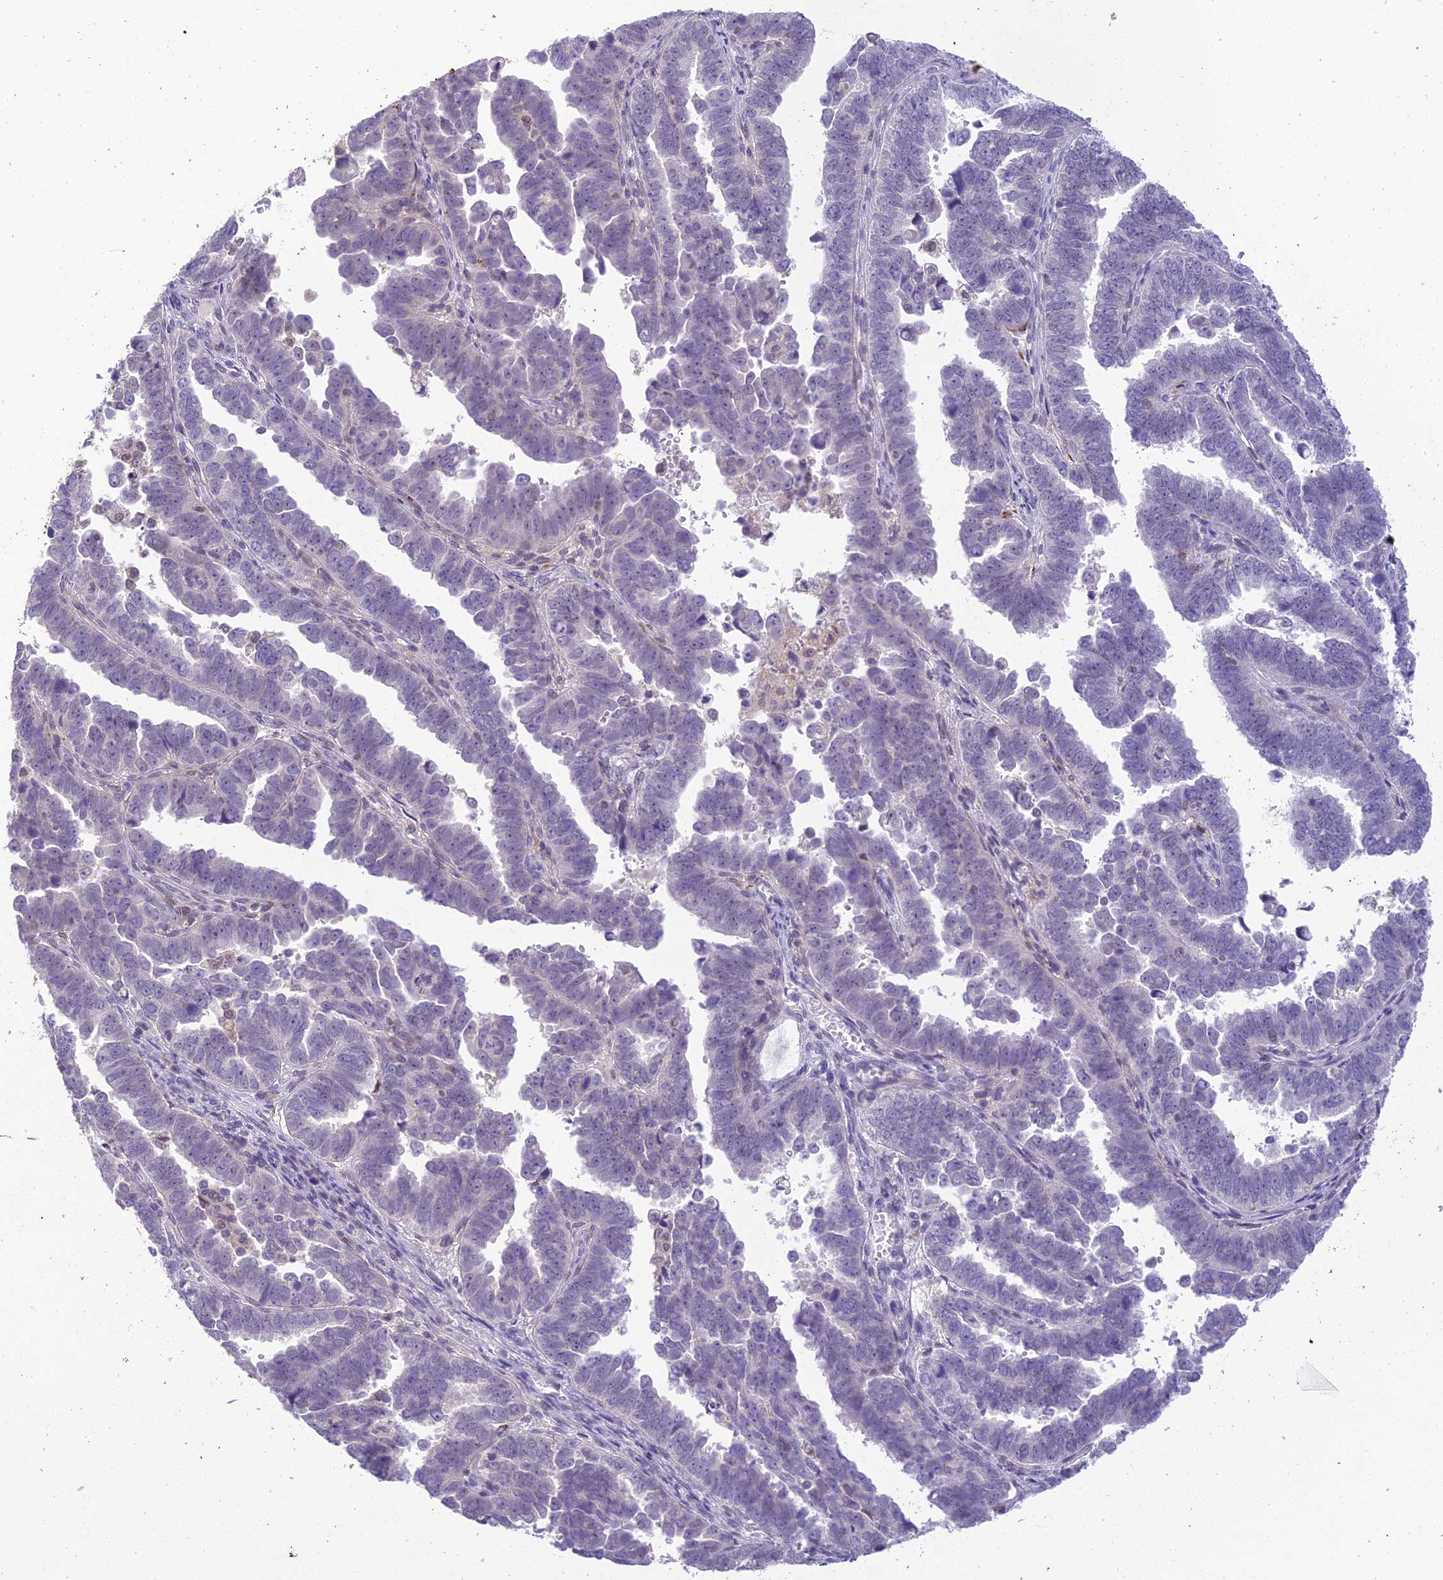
{"staining": {"intensity": "negative", "quantity": "none", "location": "none"}, "tissue": "endometrial cancer", "cell_type": "Tumor cells", "image_type": "cancer", "snomed": [{"axis": "morphology", "description": "Adenocarcinoma, NOS"}, {"axis": "topography", "description": "Endometrium"}], "caption": "This histopathology image is of adenocarcinoma (endometrial) stained with immunohistochemistry (IHC) to label a protein in brown with the nuclei are counter-stained blue. There is no positivity in tumor cells. (Stains: DAB immunohistochemistry (IHC) with hematoxylin counter stain, Microscopy: brightfield microscopy at high magnification).", "gene": "BMT2", "patient": {"sex": "female", "age": 75}}